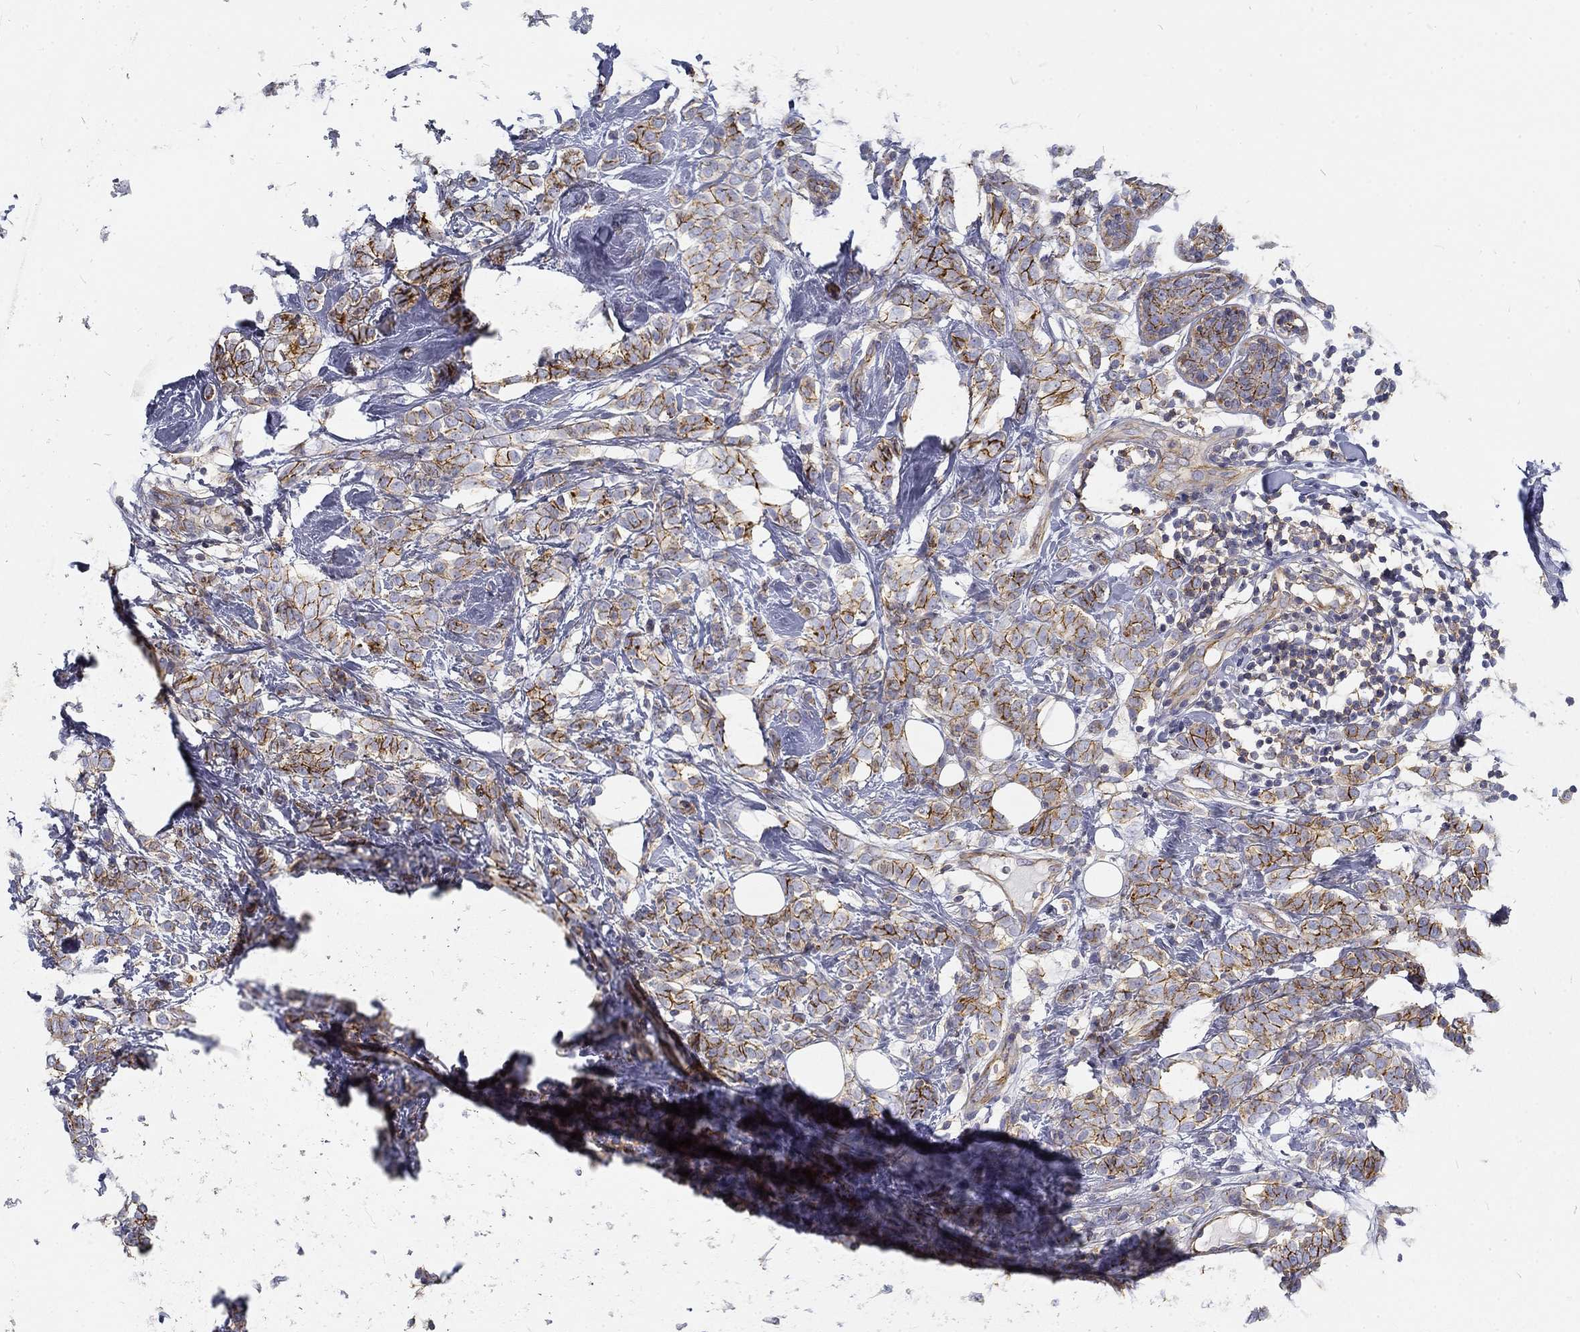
{"staining": {"intensity": "strong", "quantity": "25%-75%", "location": "cytoplasmic/membranous"}, "tissue": "breast cancer", "cell_type": "Tumor cells", "image_type": "cancer", "snomed": [{"axis": "morphology", "description": "Lobular carcinoma"}, {"axis": "topography", "description": "Breast"}], "caption": "Breast lobular carcinoma tissue displays strong cytoplasmic/membranous positivity in about 25%-75% of tumor cells", "gene": "MTMR11", "patient": {"sex": "female", "age": 49}}